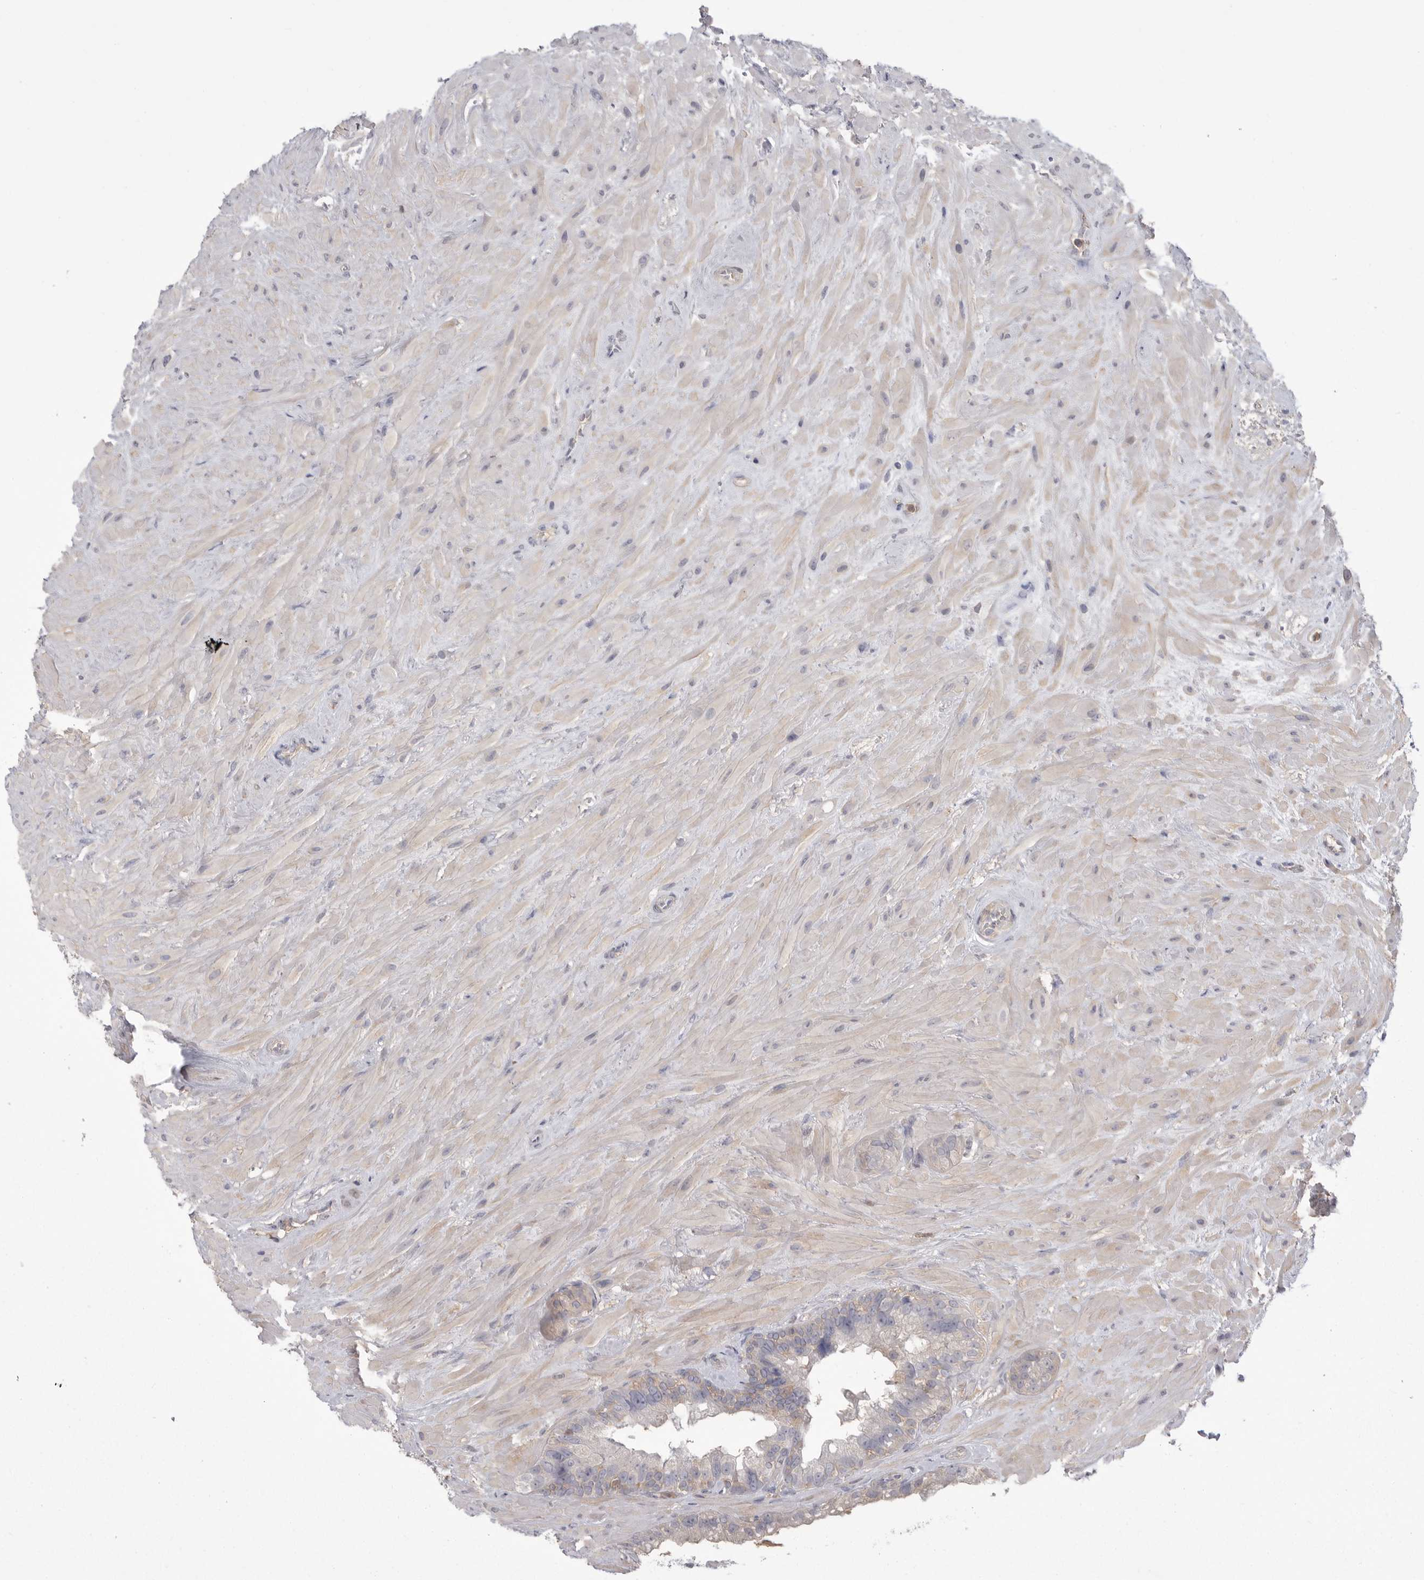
{"staining": {"intensity": "negative", "quantity": "none", "location": "none"}, "tissue": "seminal vesicle", "cell_type": "Glandular cells", "image_type": "normal", "snomed": [{"axis": "morphology", "description": "Normal tissue, NOS"}, {"axis": "topography", "description": "Seminal veicle"}], "caption": "This histopathology image is of unremarkable seminal vesicle stained with immunohistochemistry to label a protein in brown with the nuclei are counter-stained blue. There is no staining in glandular cells. The staining was performed using DAB to visualize the protein expression in brown, while the nuclei were stained in blue with hematoxylin (Magnification: 20x).", "gene": "TOP2A", "patient": {"sex": "male", "age": 80}}